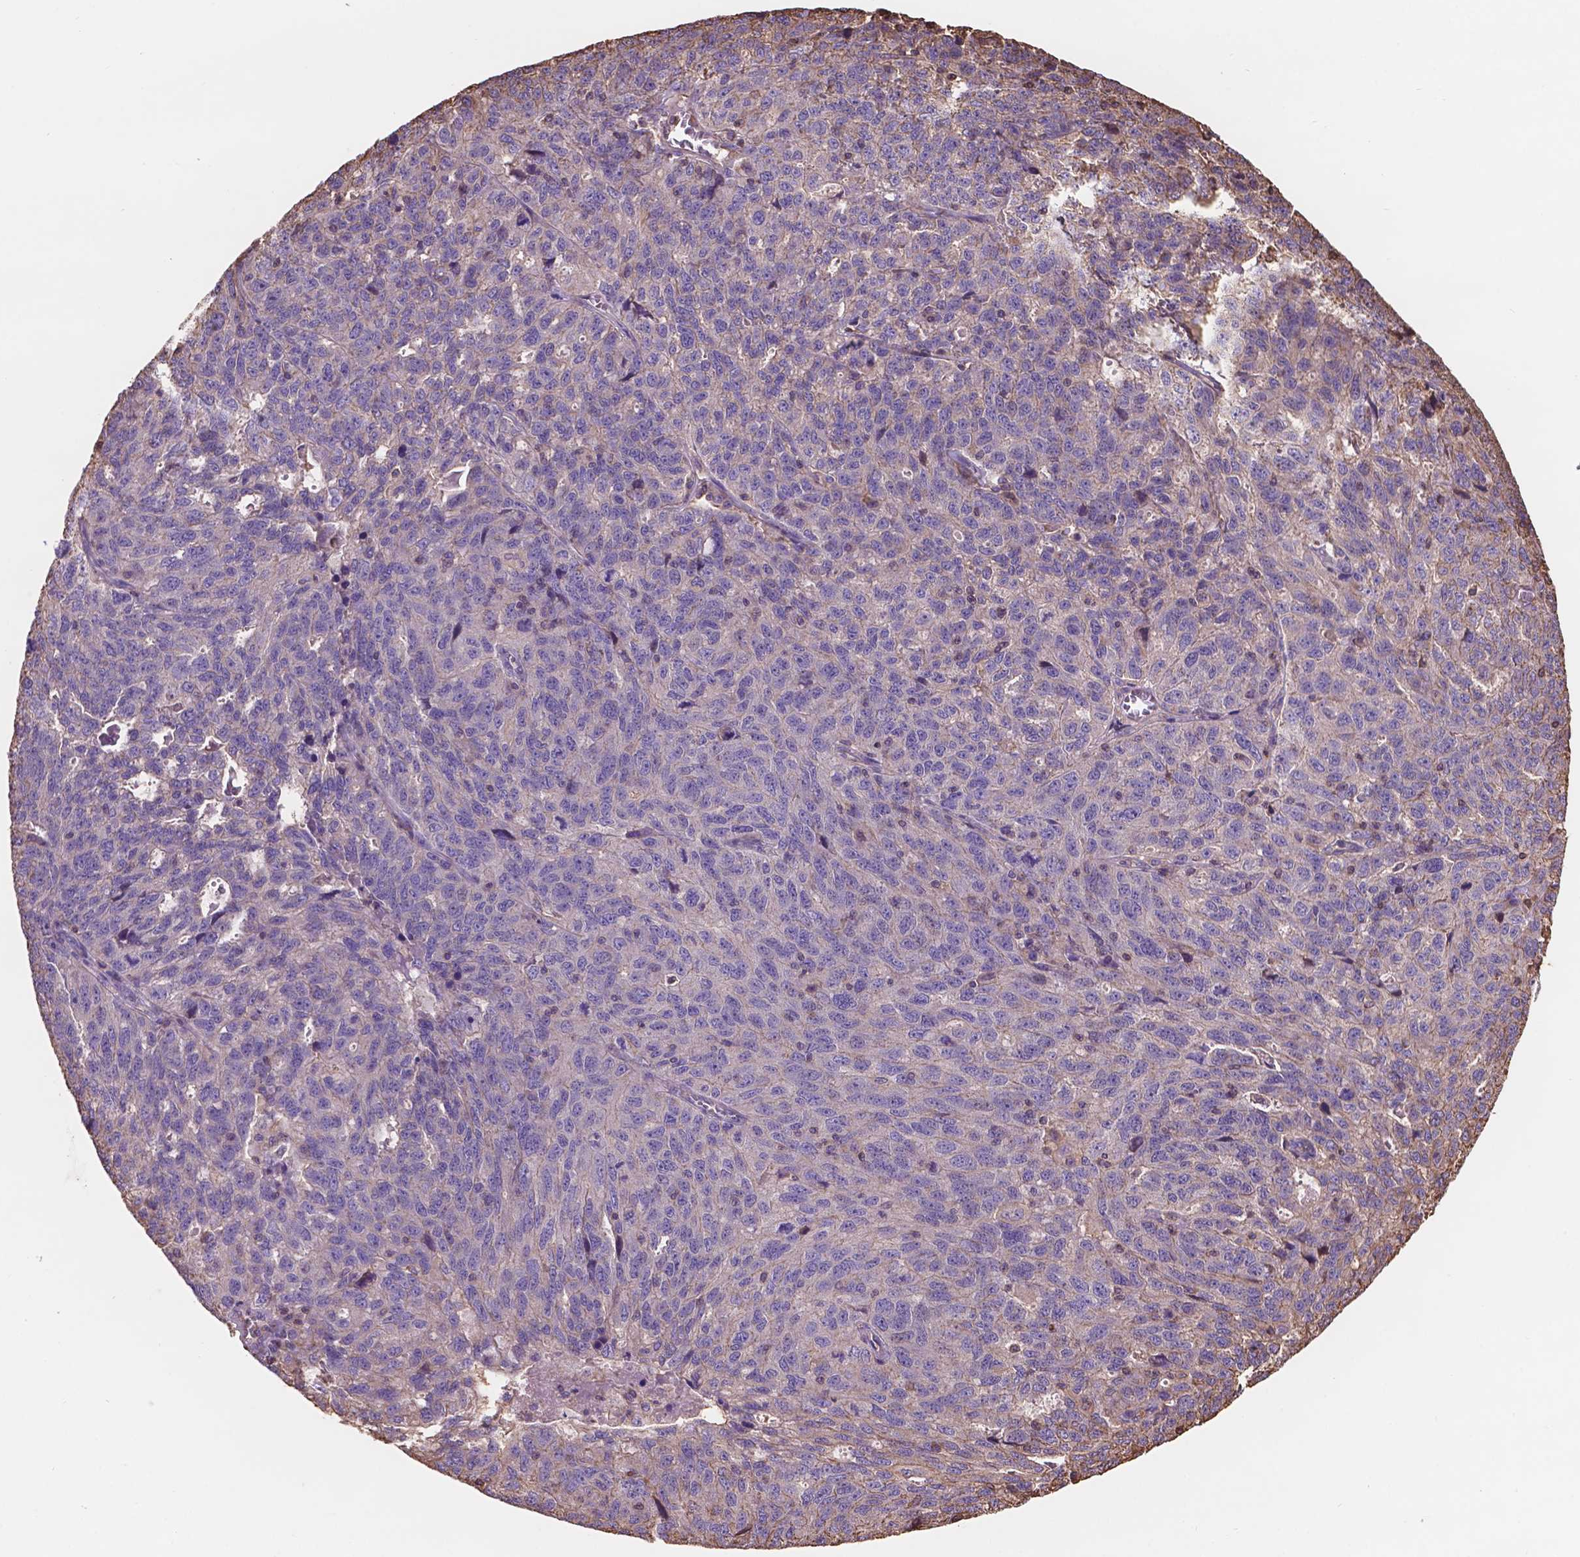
{"staining": {"intensity": "weak", "quantity": "<25%", "location": "cytoplasmic/membranous"}, "tissue": "ovarian cancer", "cell_type": "Tumor cells", "image_type": "cancer", "snomed": [{"axis": "morphology", "description": "Cystadenocarcinoma, serous, NOS"}, {"axis": "topography", "description": "Ovary"}], "caption": "The image reveals no significant staining in tumor cells of serous cystadenocarcinoma (ovarian).", "gene": "NIPA2", "patient": {"sex": "female", "age": 71}}